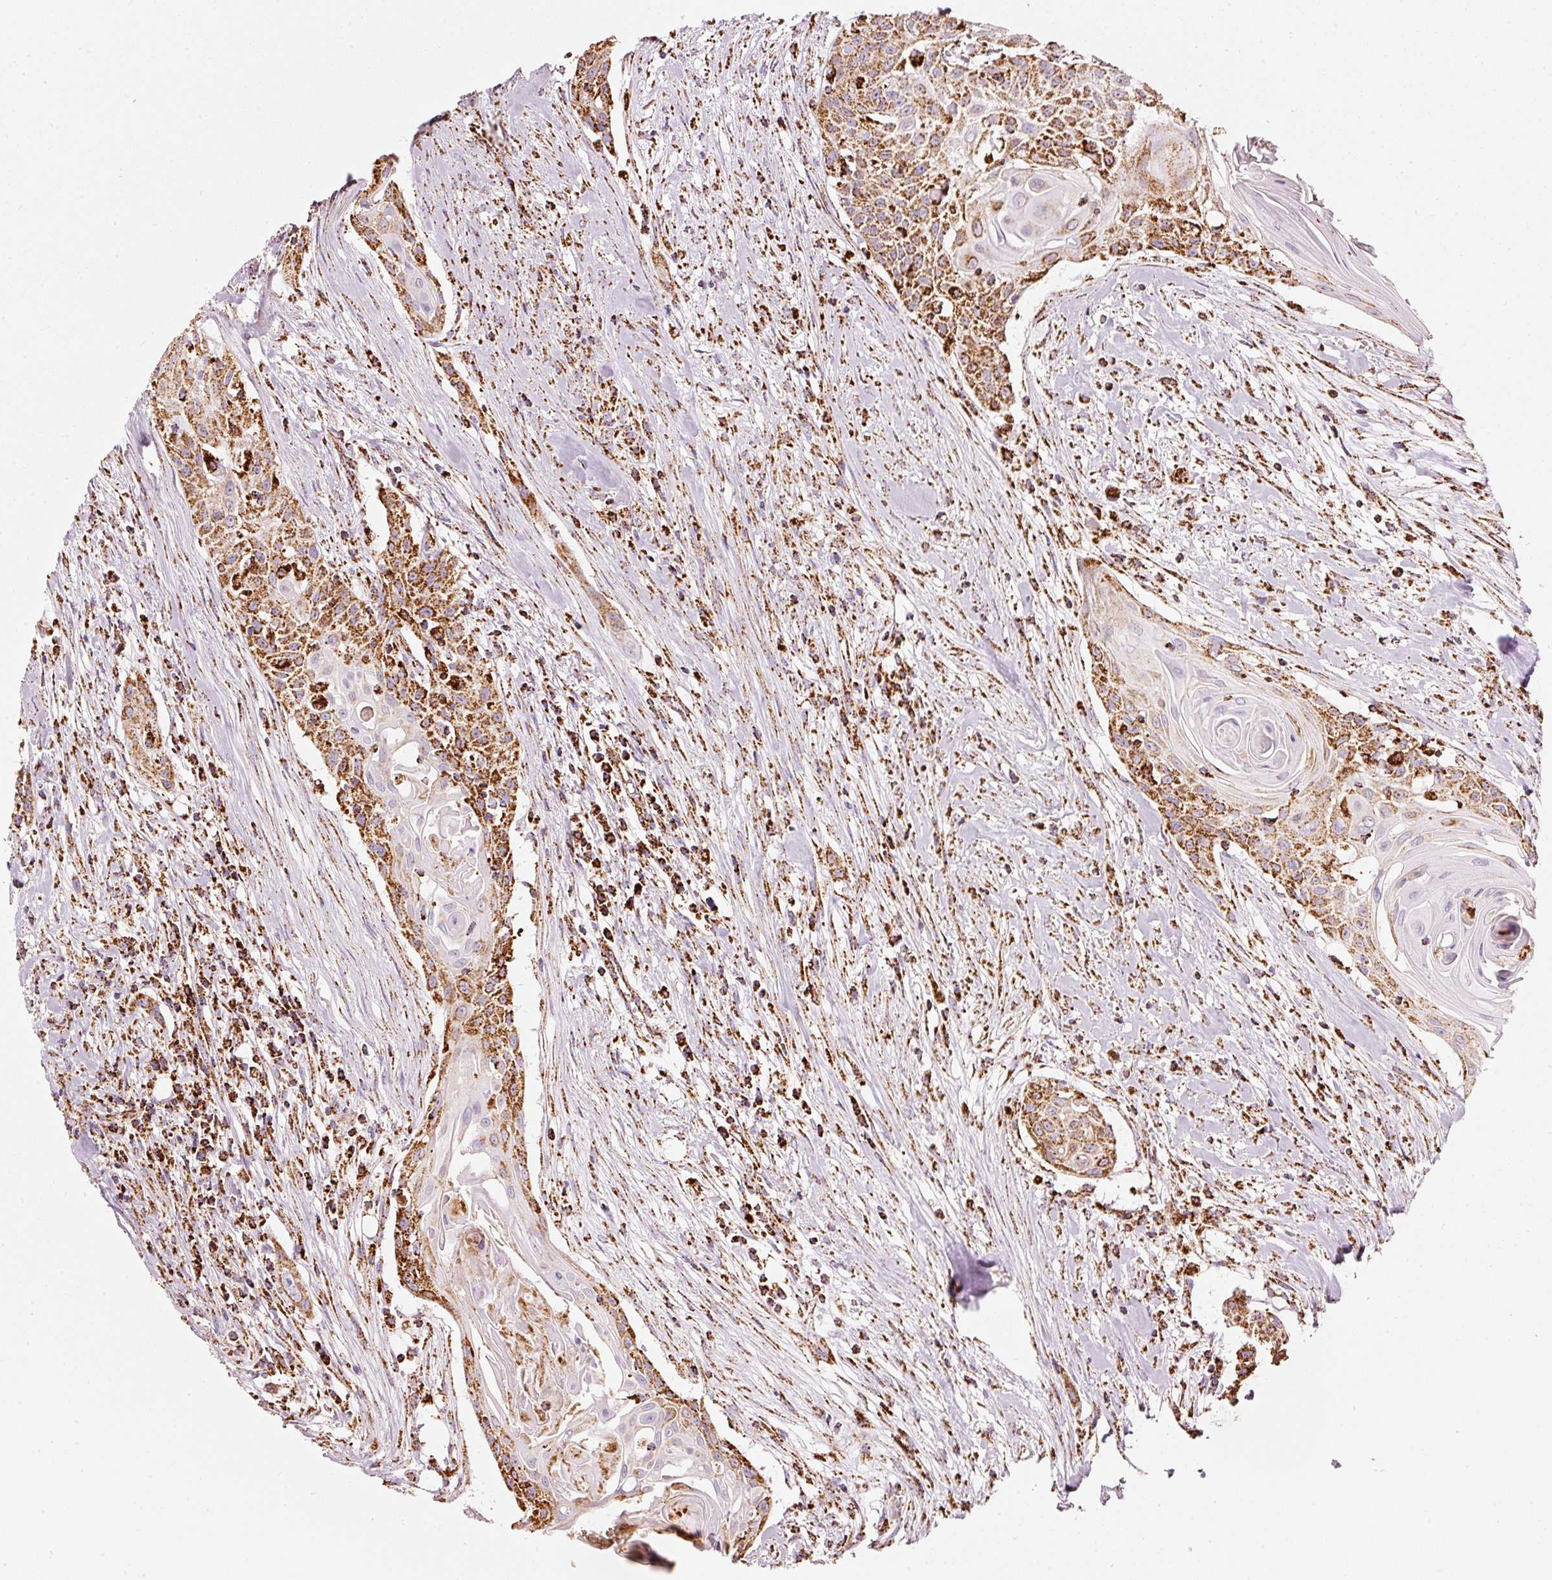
{"staining": {"intensity": "moderate", "quantity": ">75%", "location": "cytoplasmic/membranous"}, "tissue": "head and neck cancer", "cell_type": "Tumor cells", "image_type": "cancer", "snomed": [{"axis": "morphology", "description": "Squamous cell carcinoma, NOS"}, {"axis": "topography", "description": "Lymph node"}, {"axis": "topography", "description": "Salivary gland"}, {"axis": "topography", "description": "Head-Neck"}], "caption": "A brown stain highlights moderate cytoplasmic/membranous positivity of a protein in squamous cell carcinoma (head and neck) tumor cells.", "gene": "MT-CO2", "patient": {"sex": "female", "age": 74}}